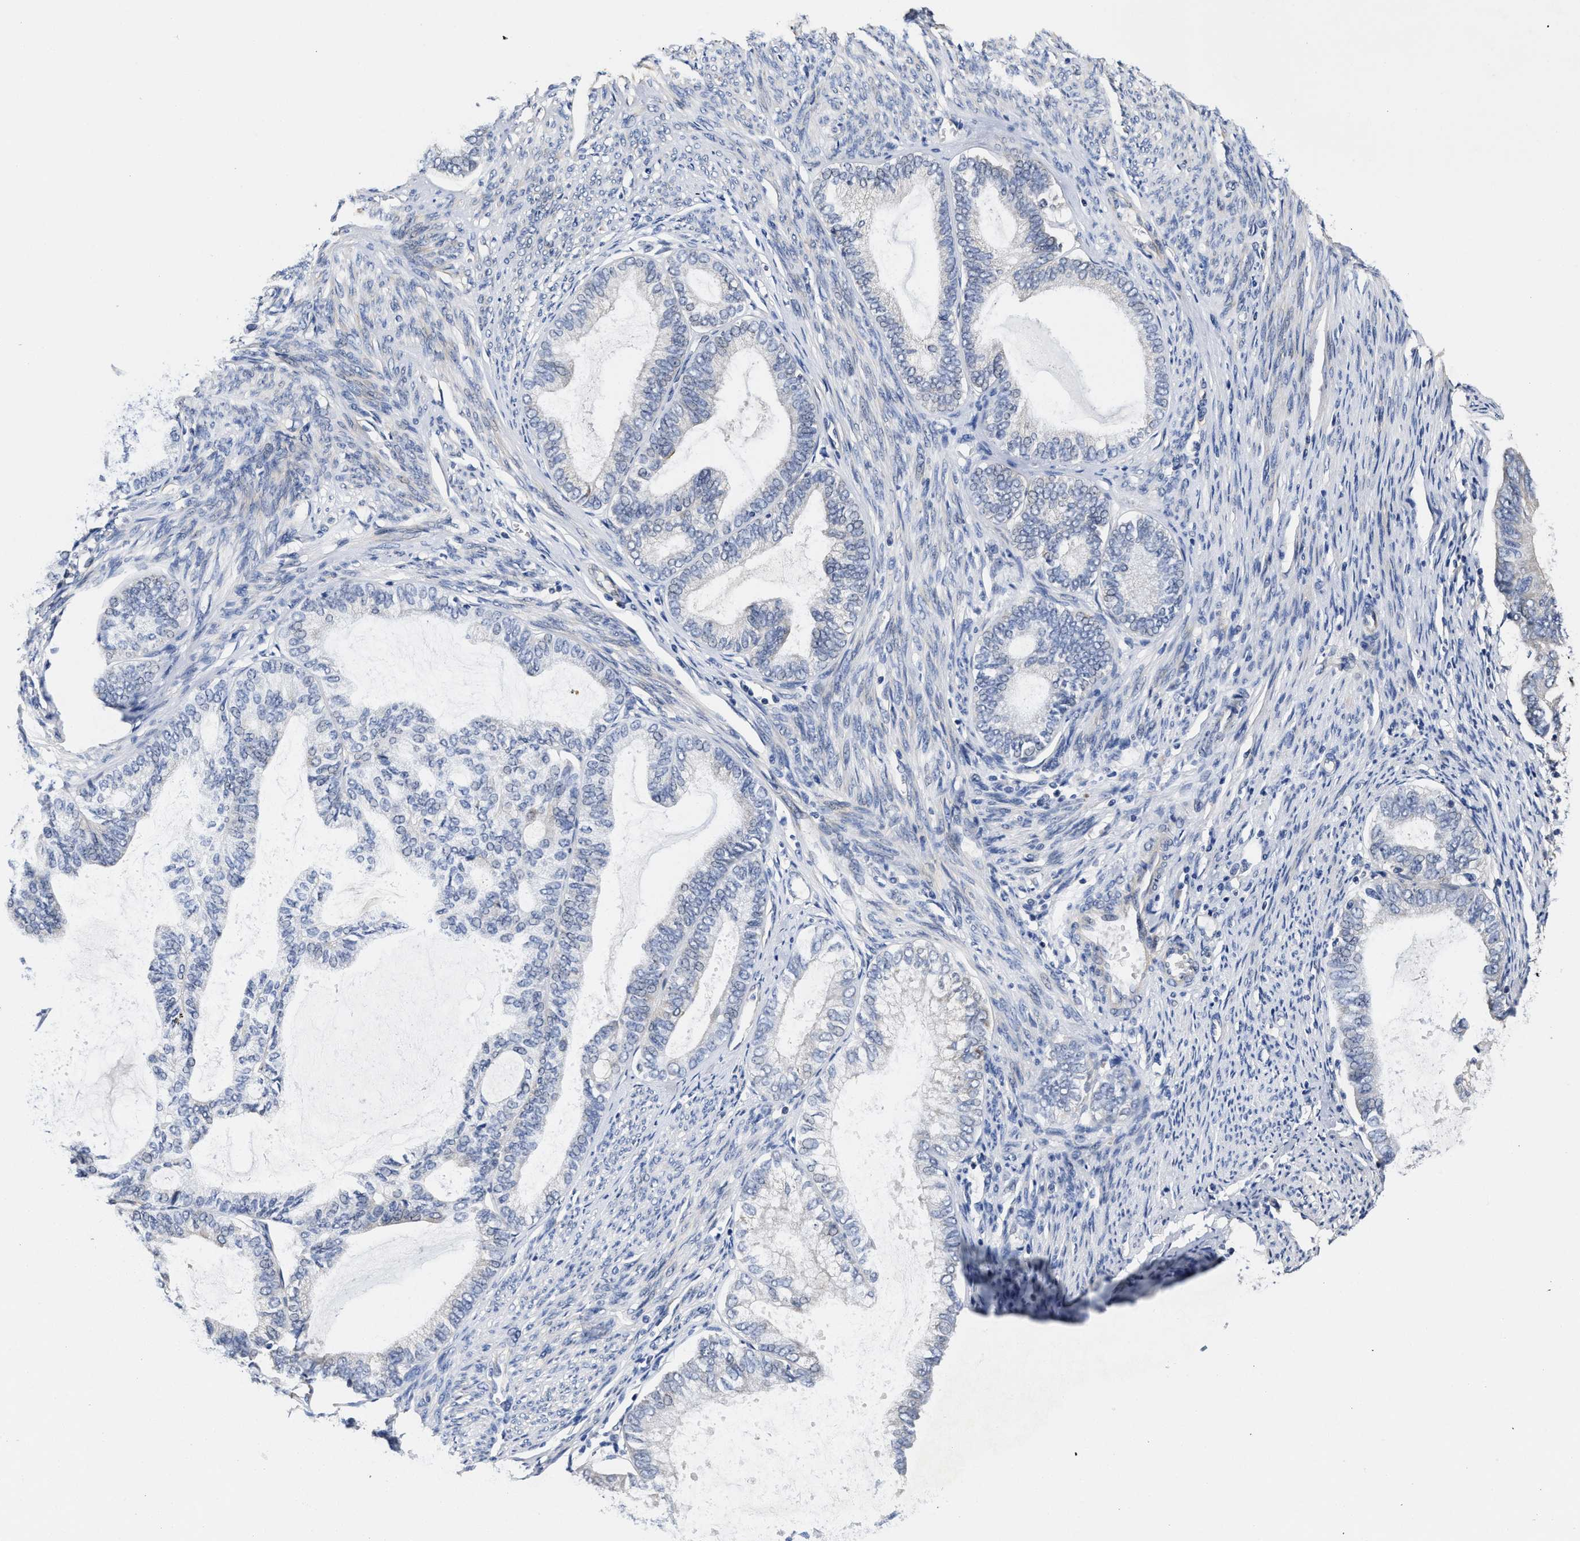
{"staining": {"intensity": "negative", "quantity": "none", "location": "none"}, "tissue": "endometrial cancer", "cell_type": "Tumor cells", "image_type": "cancer", "snomed": [{"axis": "morphology", "description": "Adenocarcinoma, NOS"}, {"axis": "topography", "description": "Endometrium"}], "caption": "Endometrial cancer was stained to show a protein in brown. There is no significant positivity in tumor cells.", "gene": "TRAF6", "patient": {"sex": "female", "age": 86}}